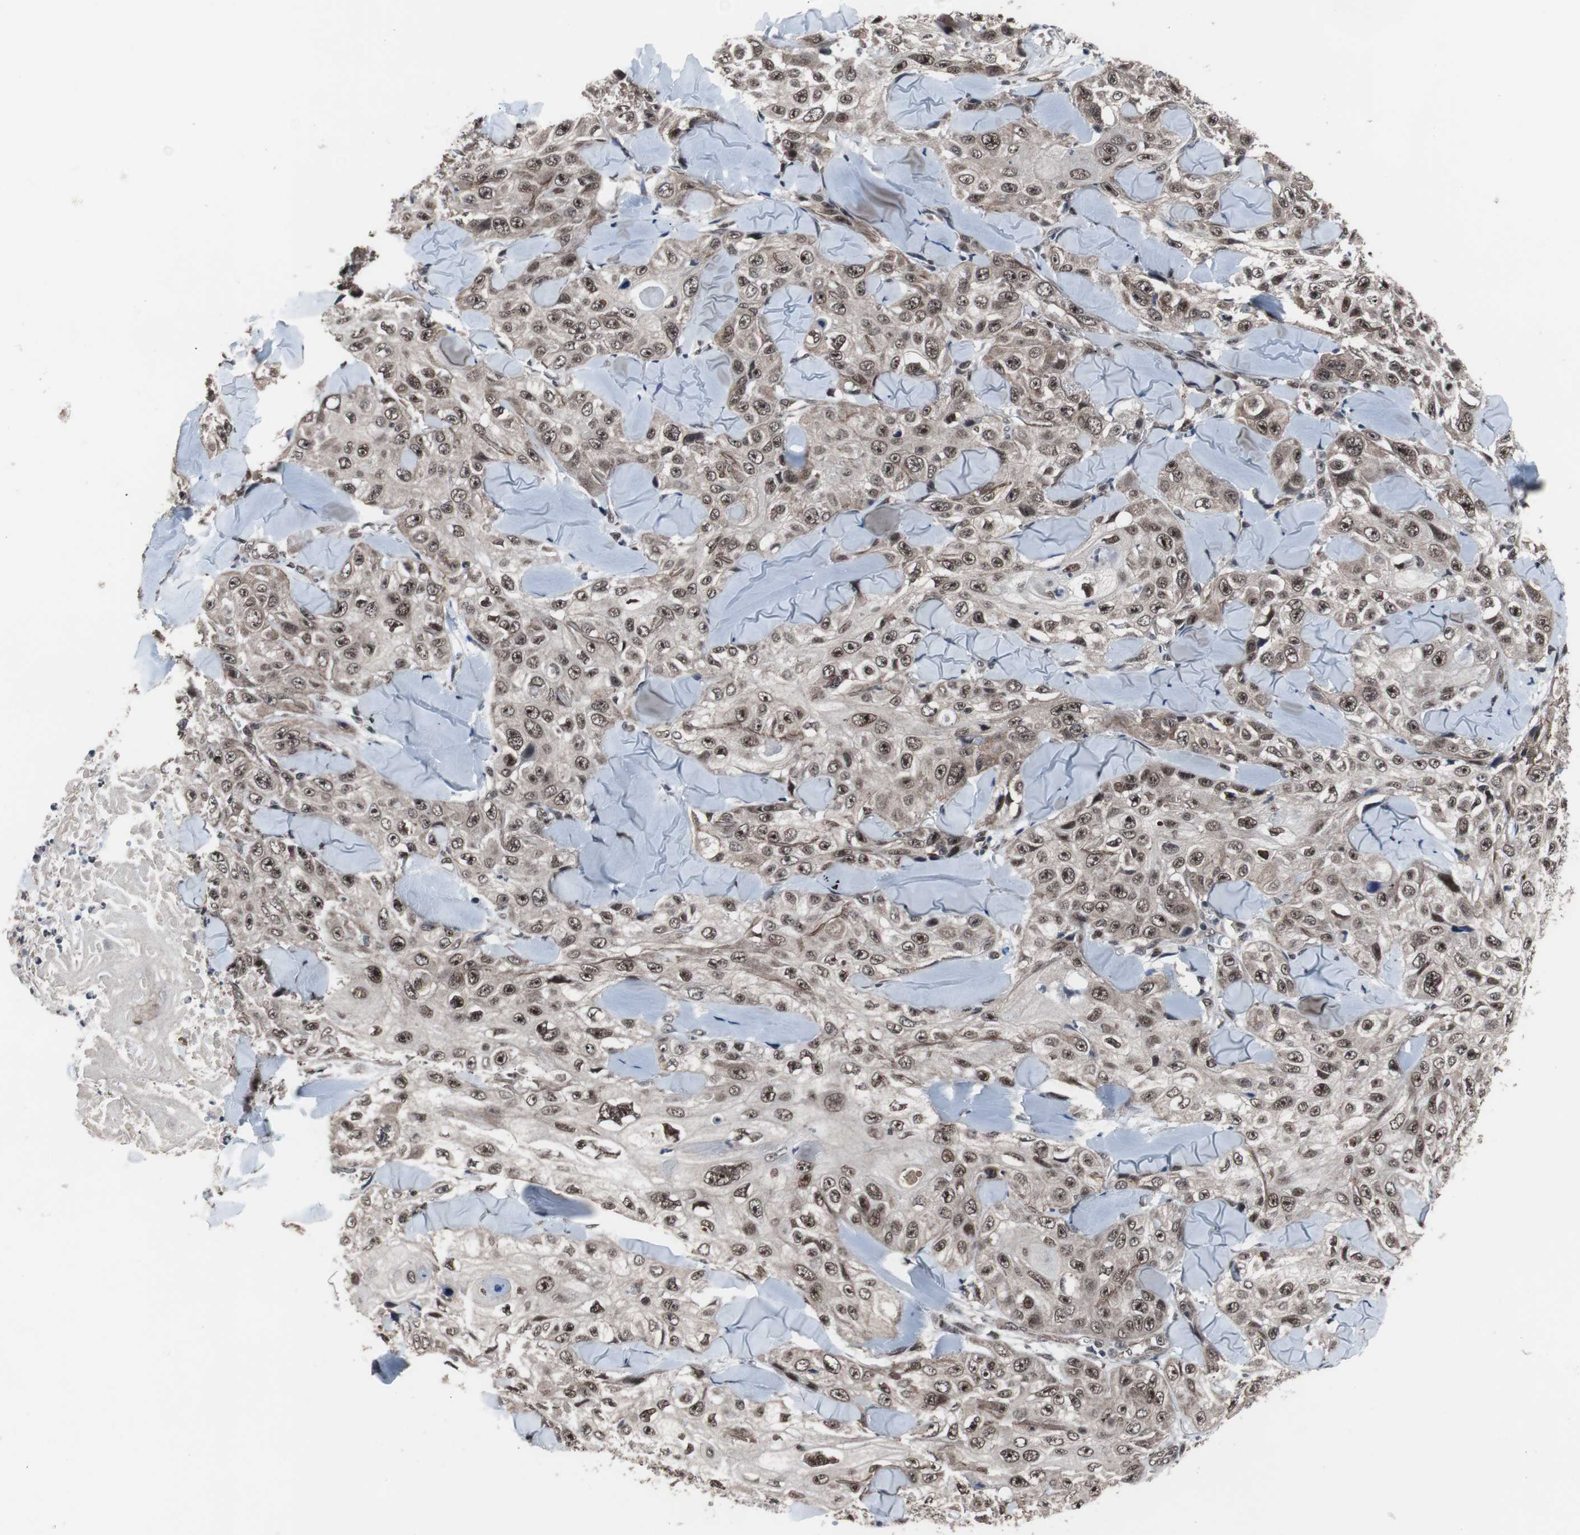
{"staining": {"intensity": "moderate", "quantity": ">75%", "location": "cytoplasmic/membranous,nuclear"}, "tissue": "skin cancer", "cell_type": "Tumor cells", "image_type": "cancer", "snomed": [{"axis": "morphology", "description": "Squamous cell carcinoma, NOS"}, {"axis": "topography", "description": "Skin"}], "caption": "DAB immunohistochemical staining of human squamous cell carcinoma (skin) shows moderate cytoplasmic/membranous and nuclear protein expression in approximately >75% of tumor cells.", "gene": "GTF2F2", "patient": {"sex": "male", "age": 86}}